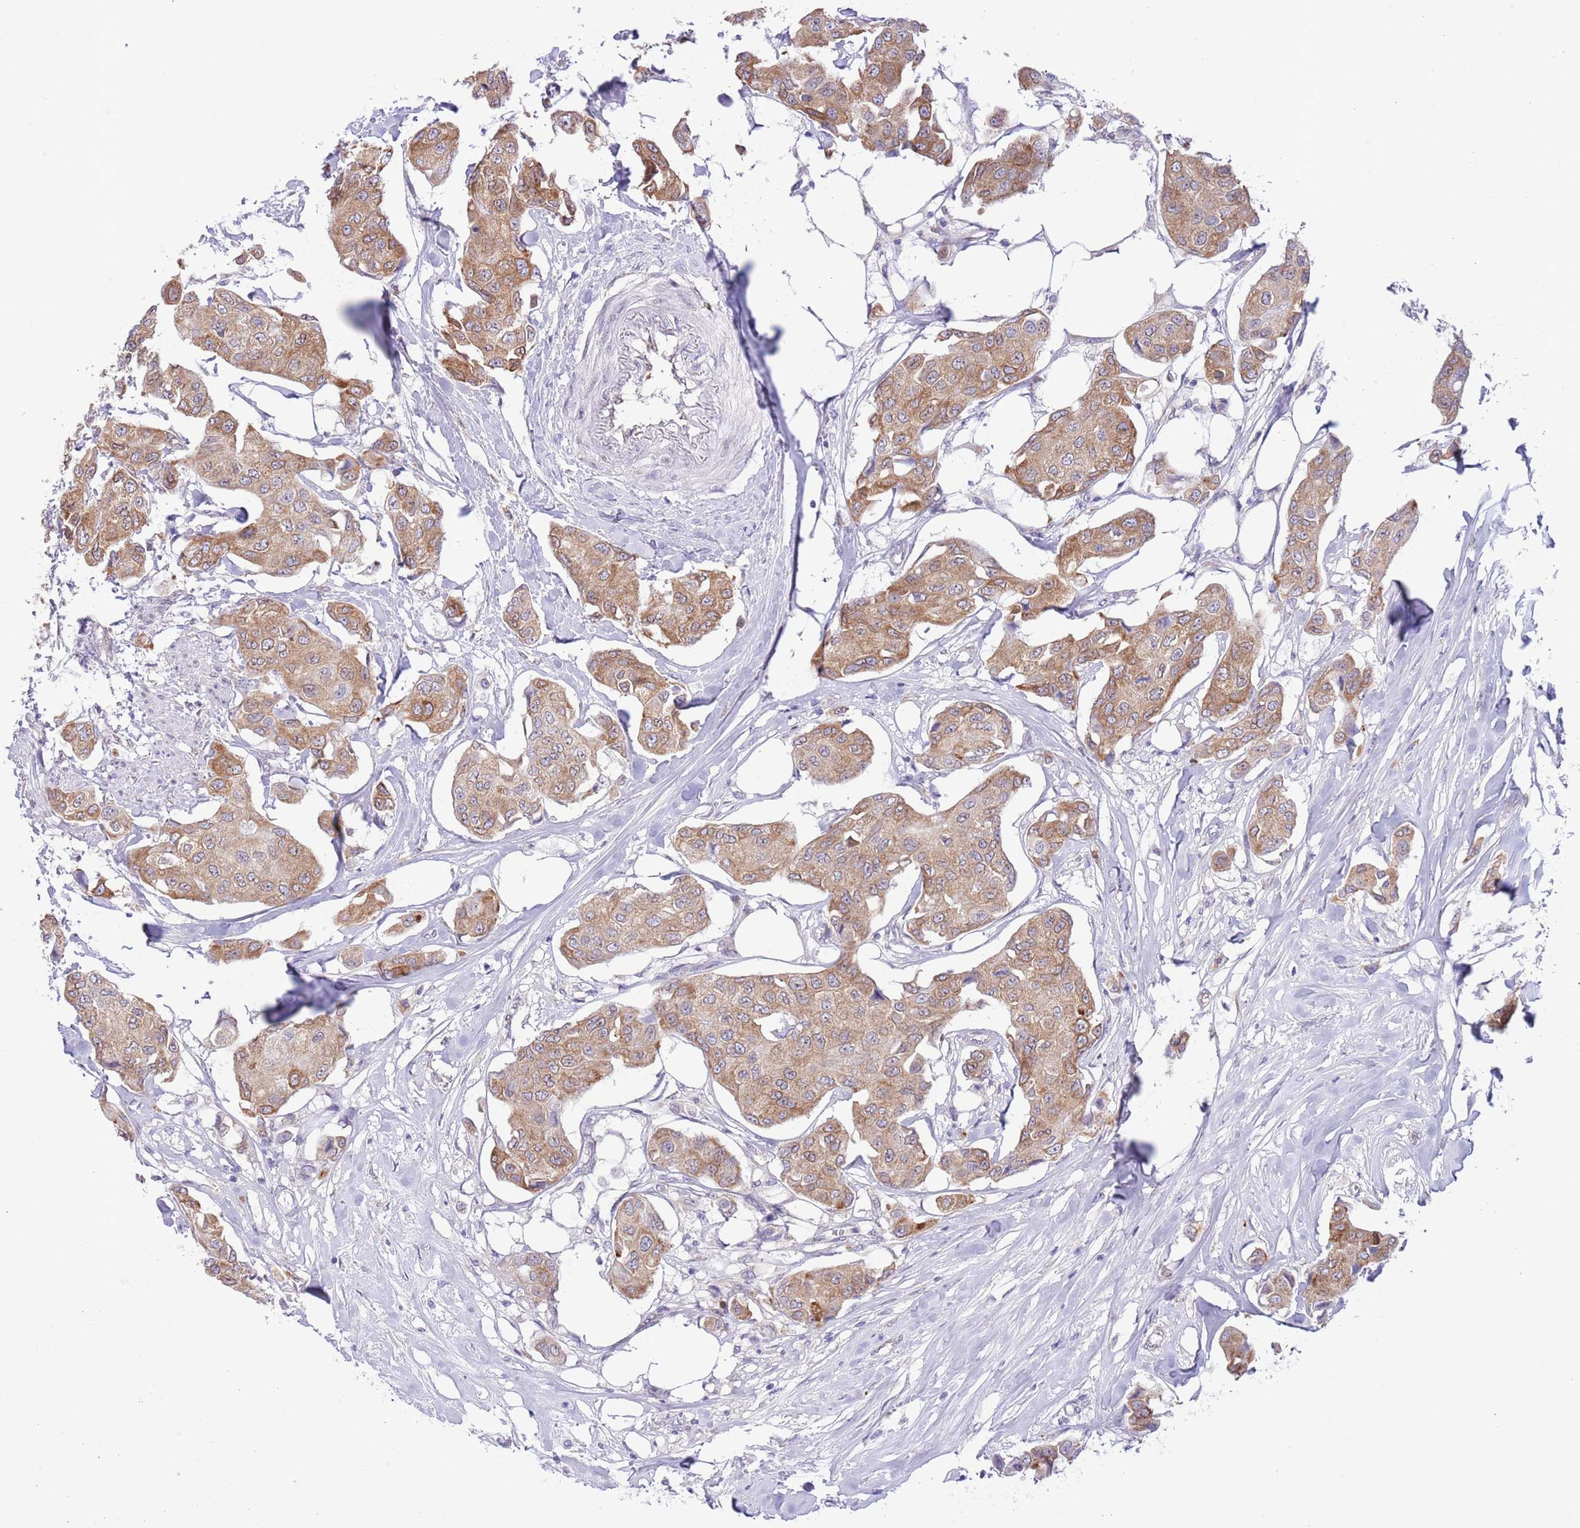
{"staining": {"intensity": "moderate", "quantity": ">75%", "location": "cytoplasmic/membranous"}, "tissue": "breast cancer", "cell_type": "Tumor cells", "image_type": "cancer", "snomed": [{"axis": "morphology", "description": "Duct carcinoma"}, {"axis": "topography", "description": "Breast"}, {"axis": "topography", "description": "Lymph node"}], "caption": "An immunohistochemistry (IHC) image of neoplastic tissue is shown. Protein staining in brown labels moderate cytoplasmic/membranous positivity in breast invasive ductal carcinoma within tumor cells.", "gene": "EBPL", "patient": {"sex": "female", "age": 80}}